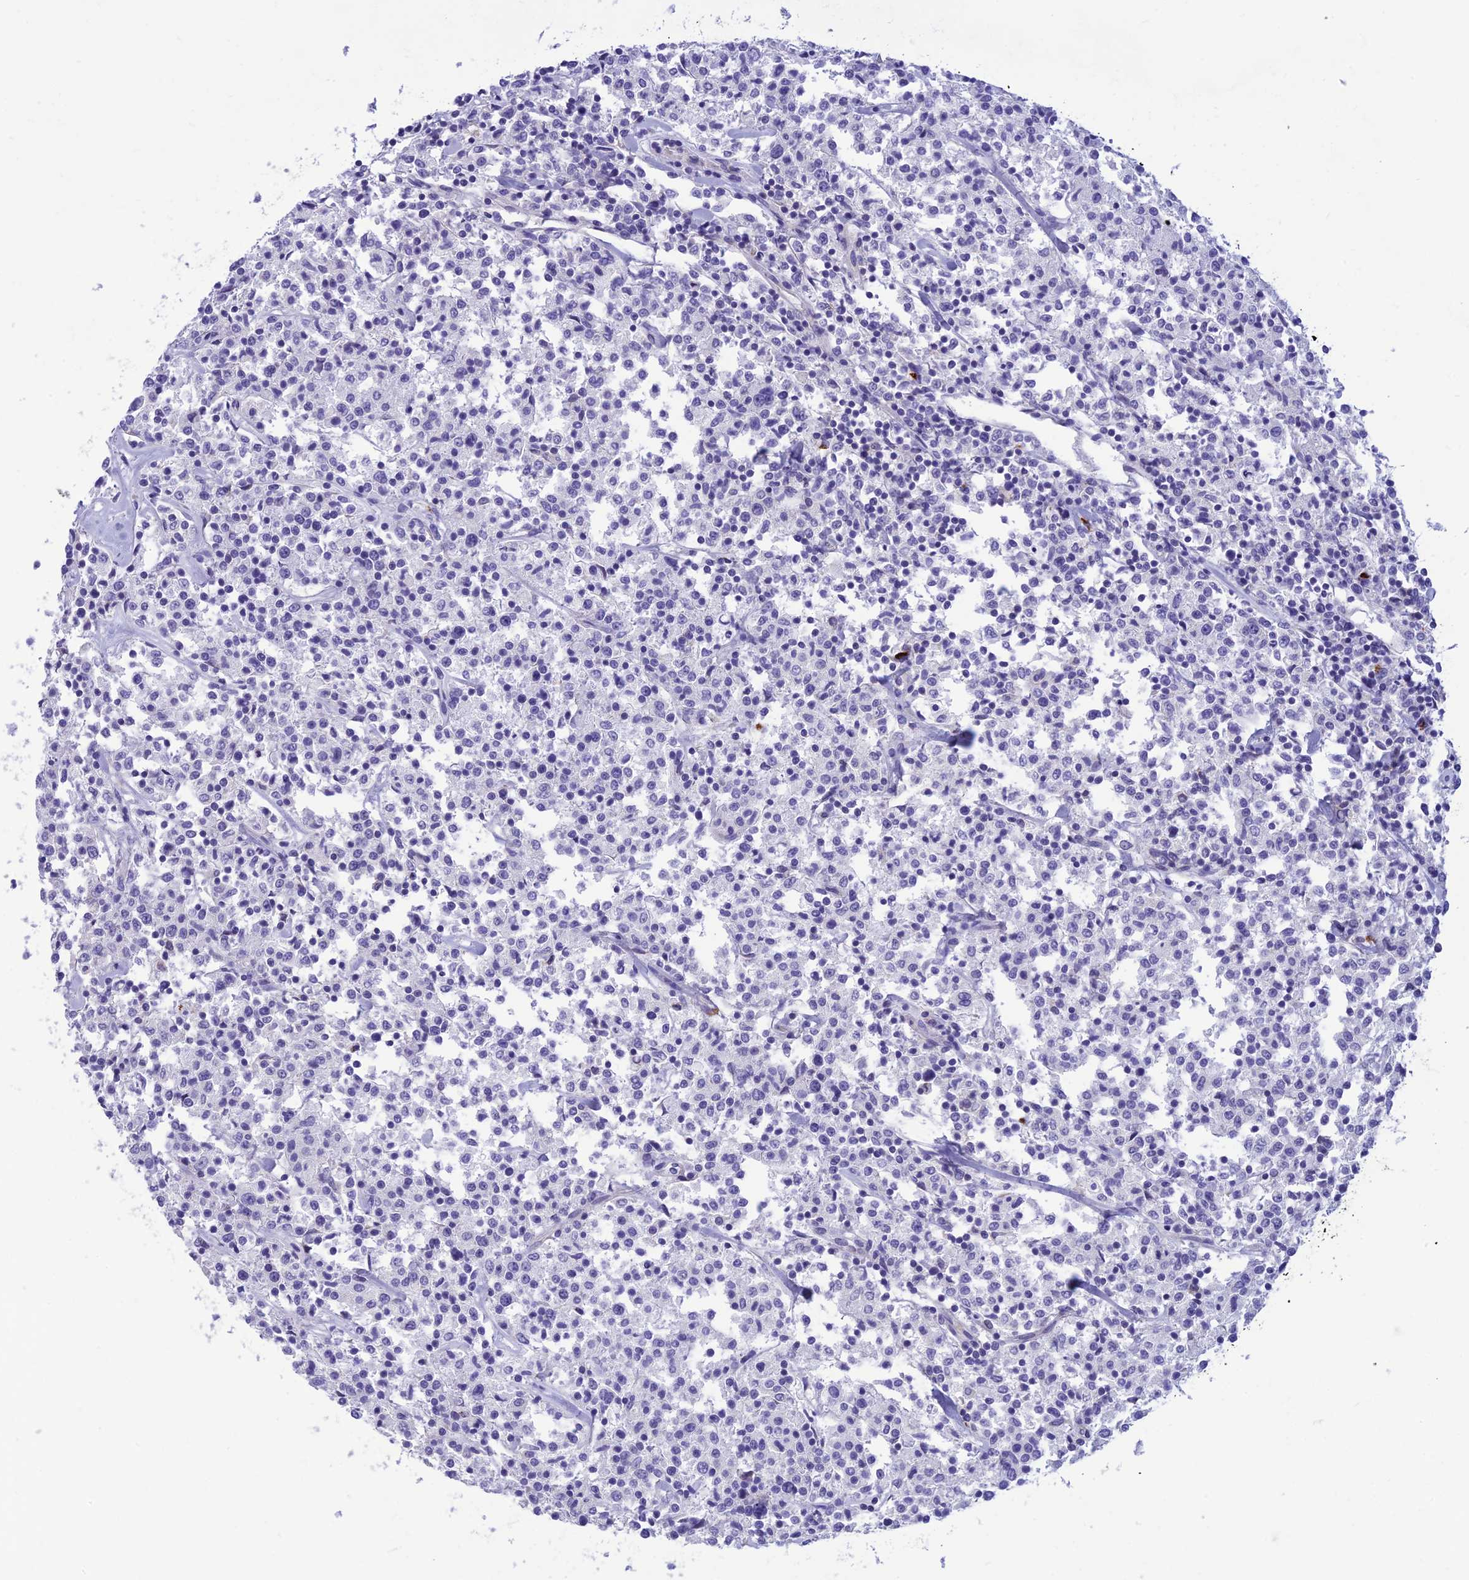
{"staining": {"intensity": "negative", "quantity": "none", "location": "none"}, "tissue": "lymphoma", "cell_type": "Tumor cells", "image_type": "cancer", "snomed": [{"axis": "morphology", "description": "Malignant lymphoma, non-Hodgkin's type, Low grade"}, {"axis": "topography", "description": "Small intestine"}], "caption": "This image is of low-grade malignant lymphoma, non-Hodgkin's type stained with IHC to label a protein in brown with the nuclei are counter-stained blue. There is no positivity in tumor cells.", "gene": "DHDH", "patient": {"sex": "female", "age": 59}}